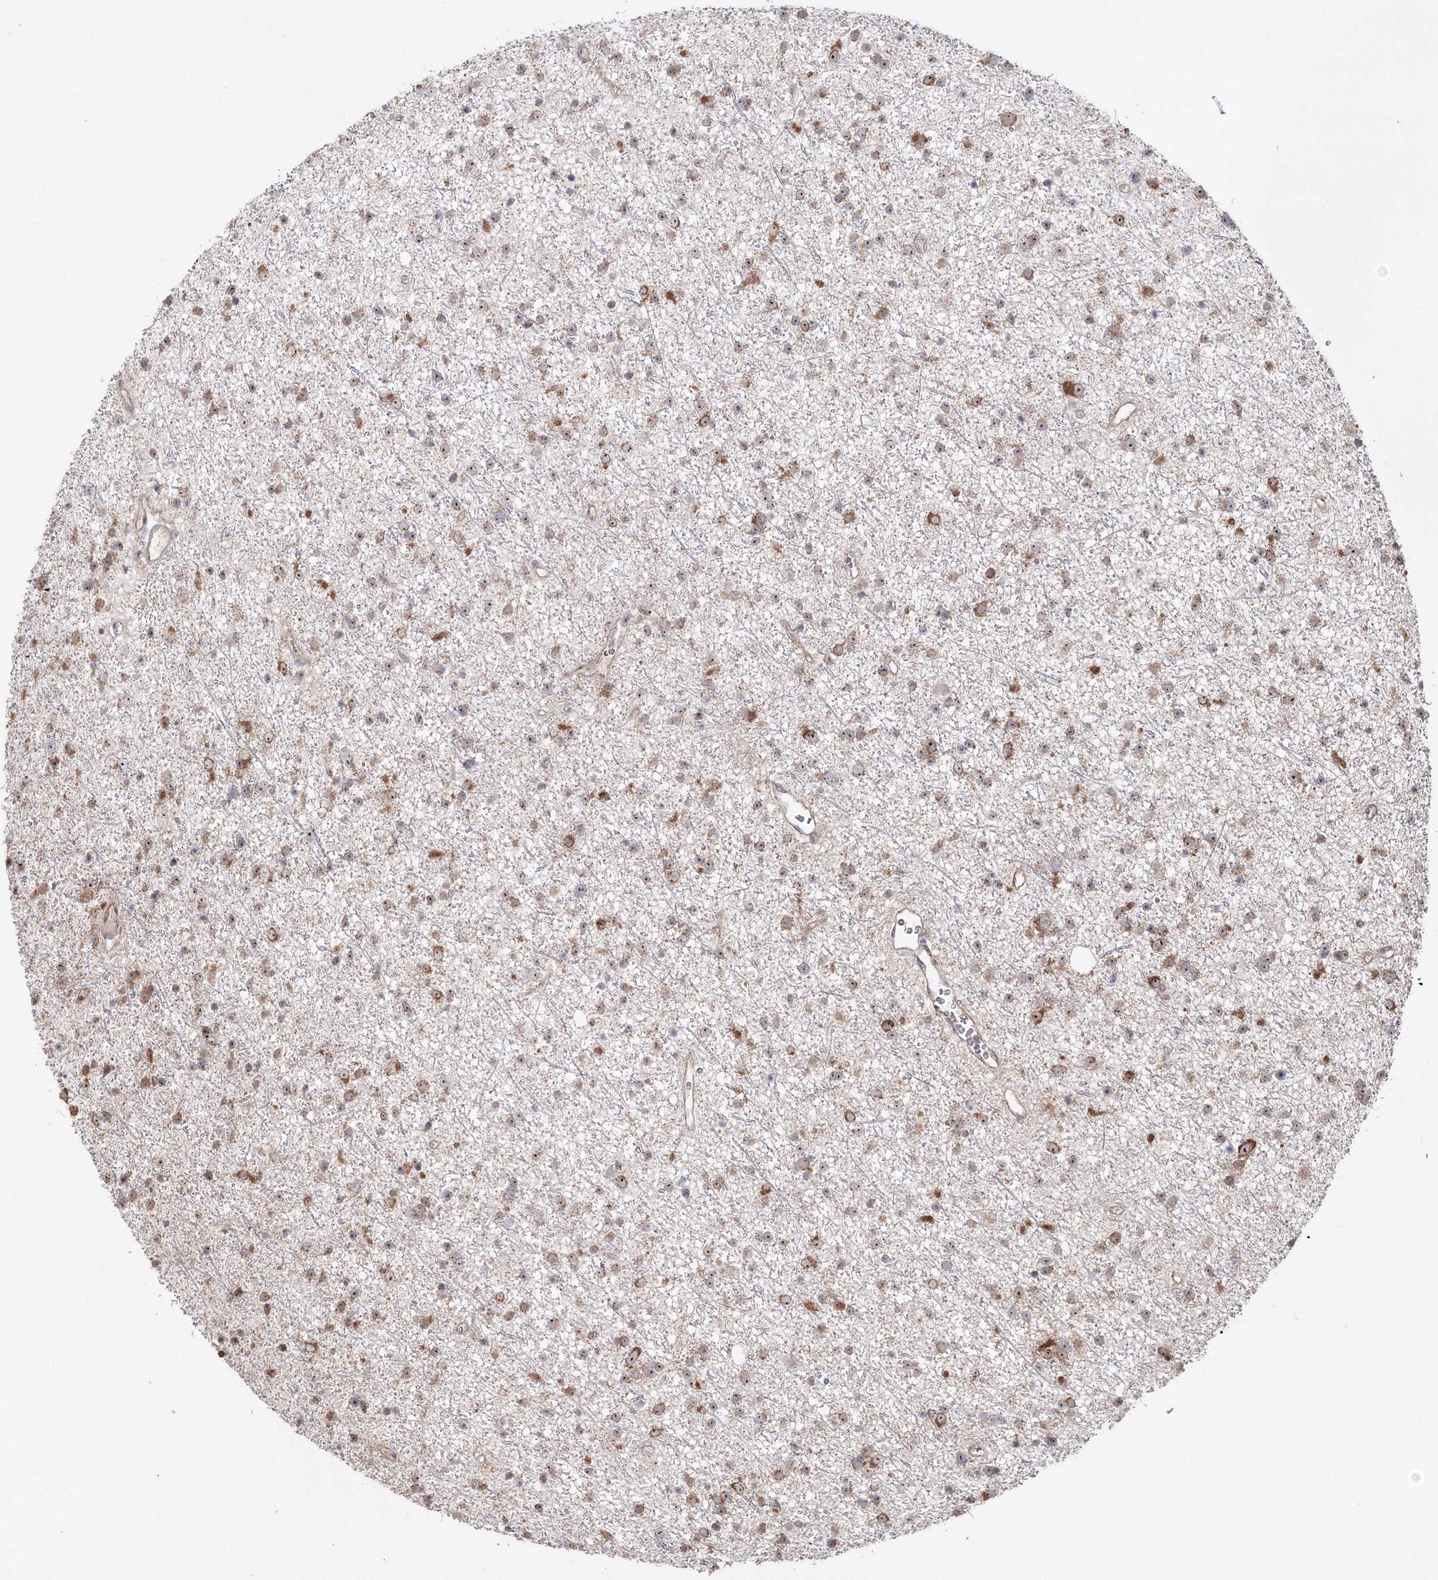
{"staining": {"intensity": "moderate", "quantity": "25%-75%", "location": "cytoplasmic/membranous,nuclear"}, "tissue": "glioma", "cell_type": "Tumor cells", "image_type": "cancer", "snomed": [{"axis": "morphology", "description": "Glioma, malignant, Low grade"}, {"axis": "topography", "description": "Cerebral cortex"}], "caption": "Protein staining of malignant low-grade glioma tissue shows moderate cytoplasmic/membranous and nuclear expression in about 25%-75% of tumor cells. (Brightfield microscopy of DAB IHC at high magnification).", "gene": "PEX13", "patient": {"sex": "female", "age": 39}}